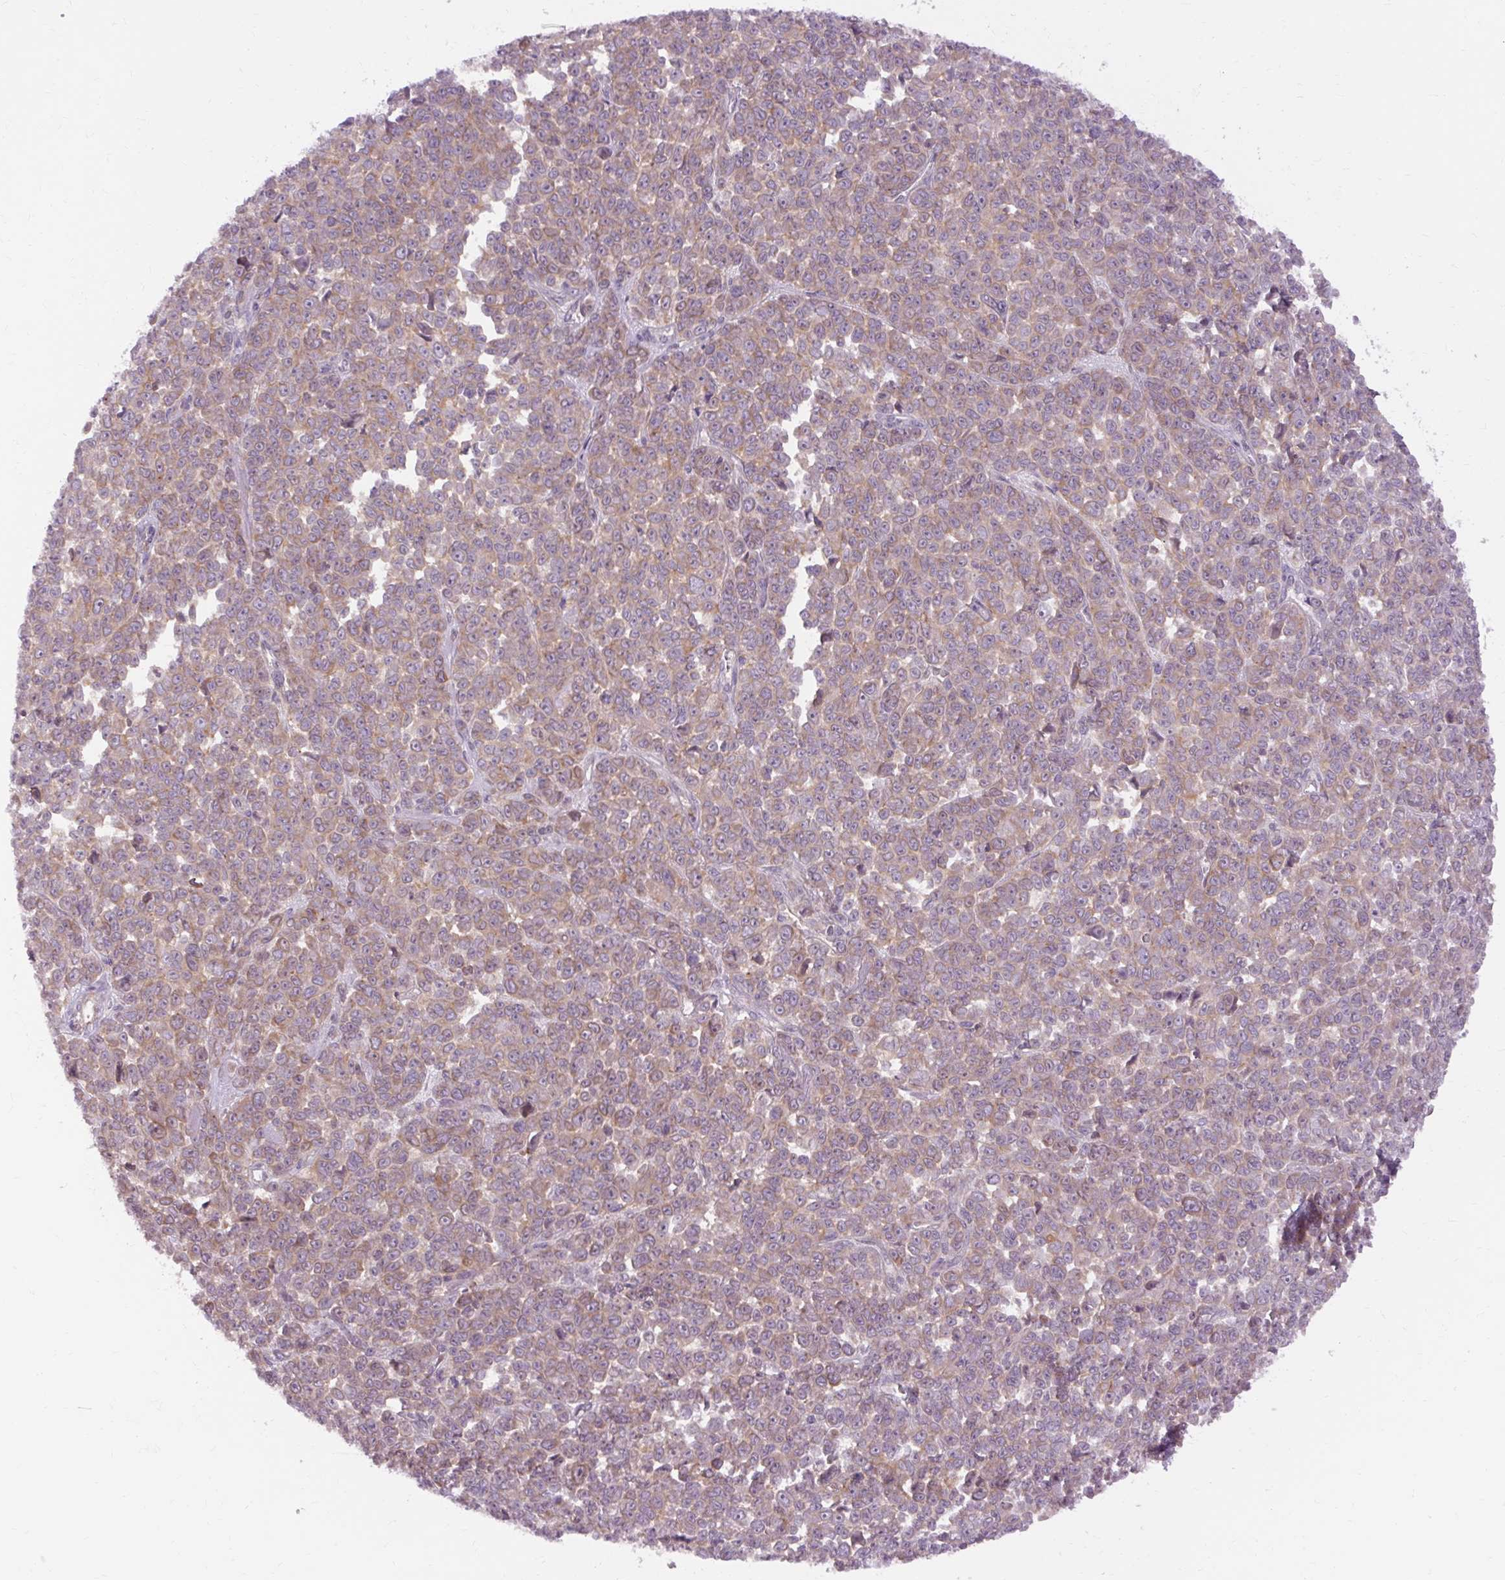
{"staining": {"intensity": "weak", "quantity": ">75%", "location": "cytoplasmic/membranous"}, "tissue": "melanoma", "cell_type": "Tumor cells", "image_type": "cancer", "snomed": [{"axis": "morphology", "description": "Malignant melanoma, NOS"}, {"axis": "topography", "description": "Skin"}], "caption": "DAB (3,3'-diaminobenzidine) immunohistochemical staining of human melanoma displays weak cytoplasmic/membranous protein staining in approximately >75% of tumor cells.", "gene": "TM6SF1", "patient": {"sex": "female", "age": 95}}